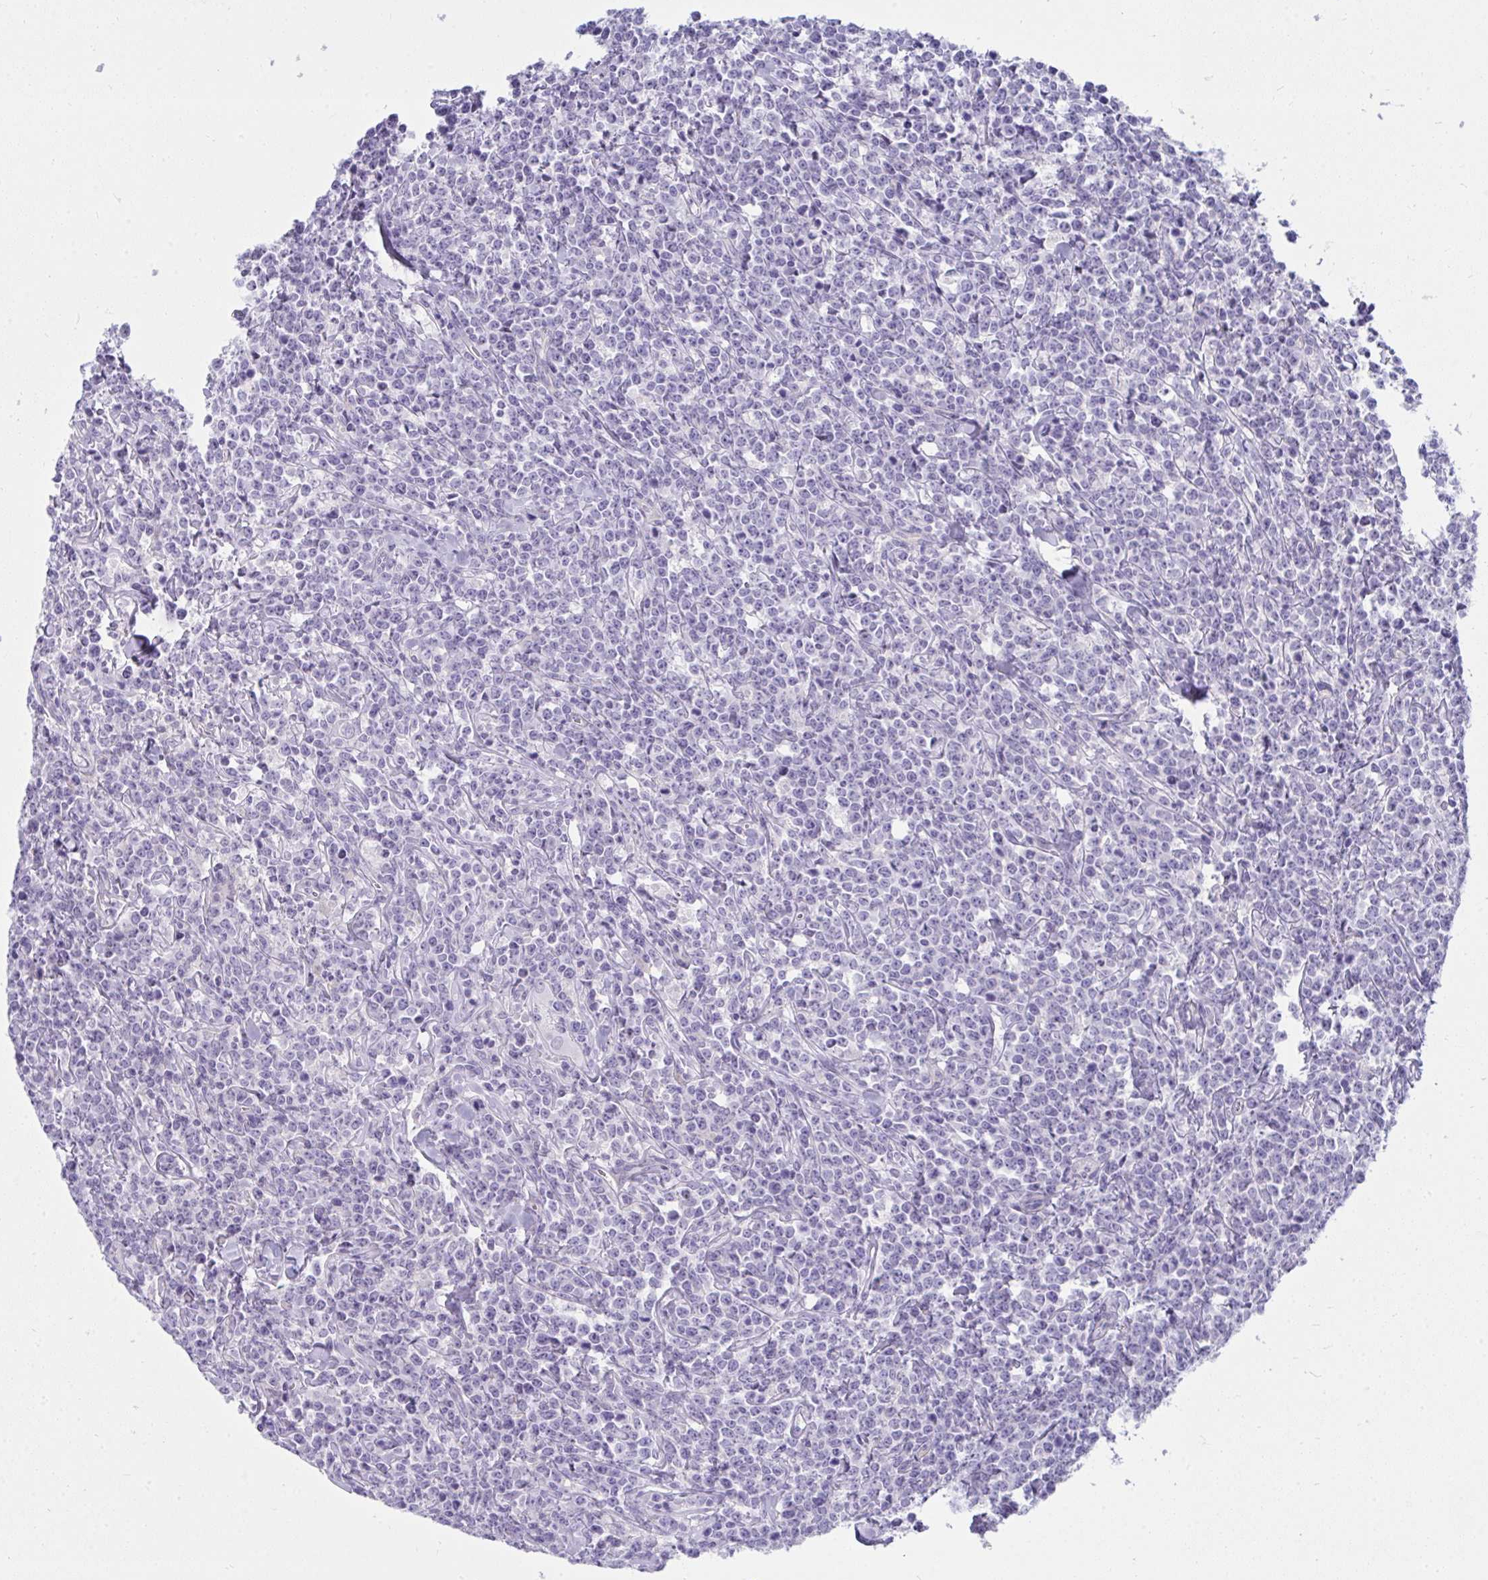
{"staining": {"intensity": "negative", "quantity": "none", "location": "none"}, "tissue": "lymphoma", "cell_type": "Tumor cells", "image_type": "cancer", "snomed": [{"axis": "morphology", "description": "Malignant lymphoma, non-Hodgkin's type, High grade"}, {"axis": "topography", "description": "Small intestine"}], "caption": "Lymphoma was stained to show a protein in brown. There is no significant expression in tumor cells.", "gene": "LRRC36", "patient": {"sex": "female", "age": 56}}